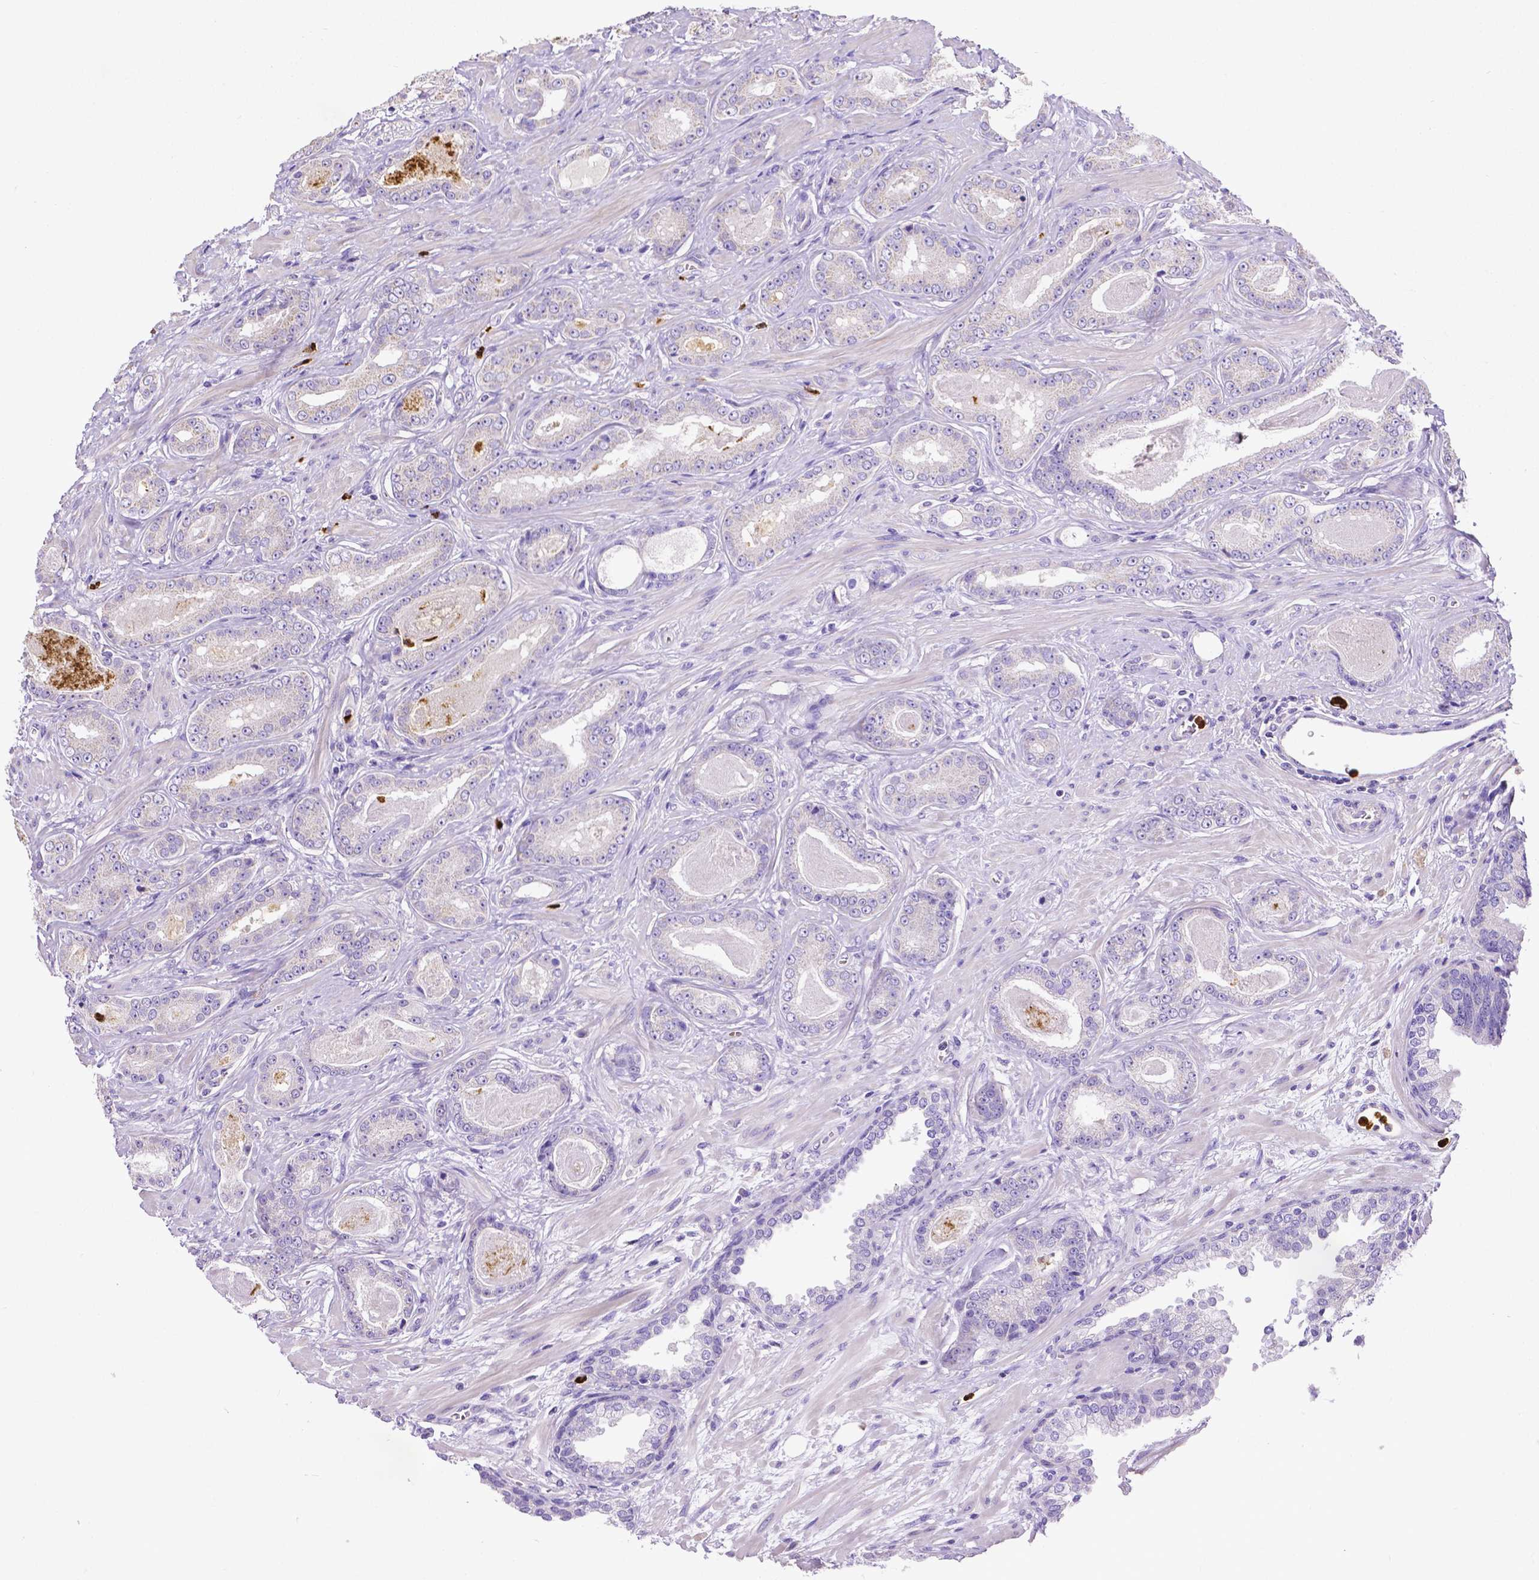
{"staining": {"intensity": "negative", "quantity": "none", "location": "none"}, "tissue": "prostate cancer", "cell_type": "Tumor cells", "image_type": "cancer", "snomed": [{"axis": "morphology", "description": "Adenocarcinoma, Low grade"}, {"axis": "topography", "description": "Prostate"}], "caption": "The micrograph displays no staining of tumor cells in prostate cancer (adenocarcinoma (low-grade)). (Brightfield microscopy of DAB (3,3'-diaminobenzidine) immunohistochemistry at high magnification).", "gene": "MMP9", "patient": {"sex": "male", "age": 61}}